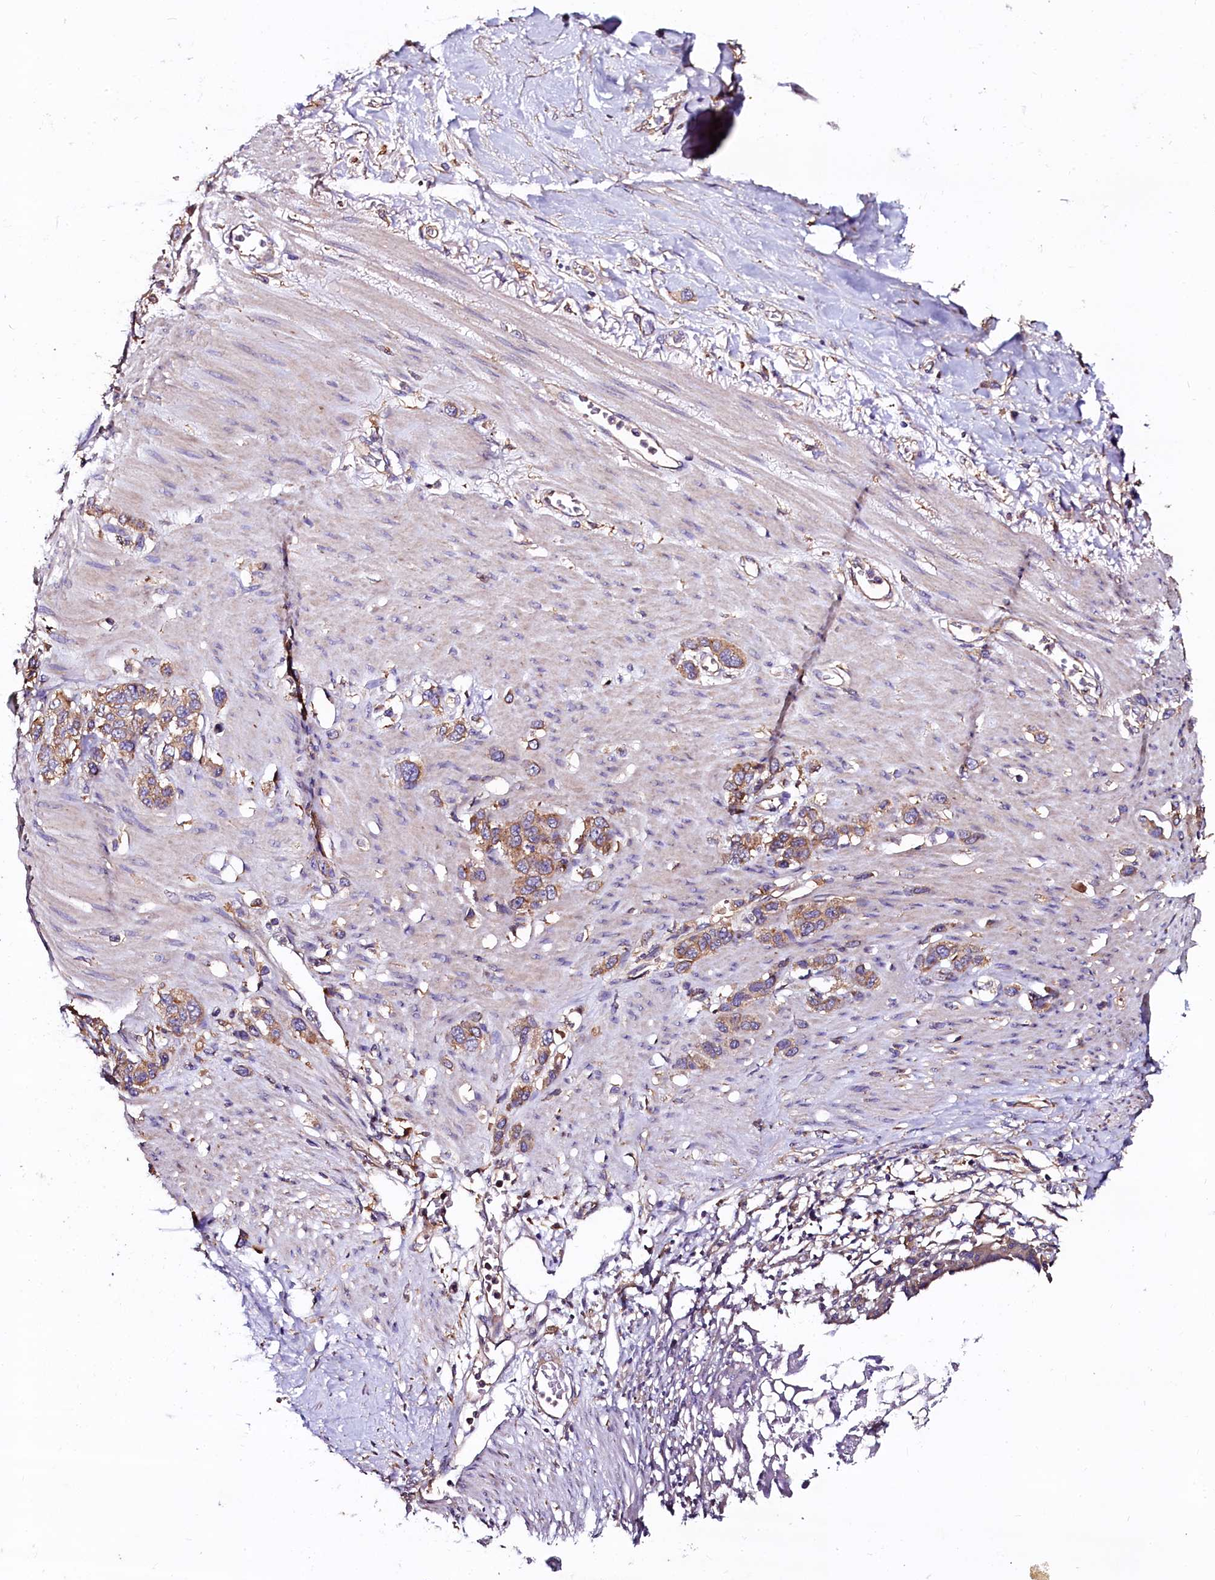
{"staining": {"intensity": "moderate", "quantity": ">75%", "location": "cytoplasmic/membranous"}, "tissue": "stomach cancer", "cell_type": "Tumor cells", "image_type": "cancer", "snomed": [{"axis": "morphology", "description": "Adenocarcinoma, NOS"}, {"axis": "morphology", "description": "Adenocarcinoma, High grade"}, {"axis": "topography", "description": "Stomach, upper"}, {"axis": "topography", "description": "Stomach, lower"}], "caption": "Tumor cells show medium levels of moderate cytoplasmic/membranous staining in about >75% of cells in stomach cancer.", "gene": "APPL2", "patient": {"sex": "female", "age": 65}}